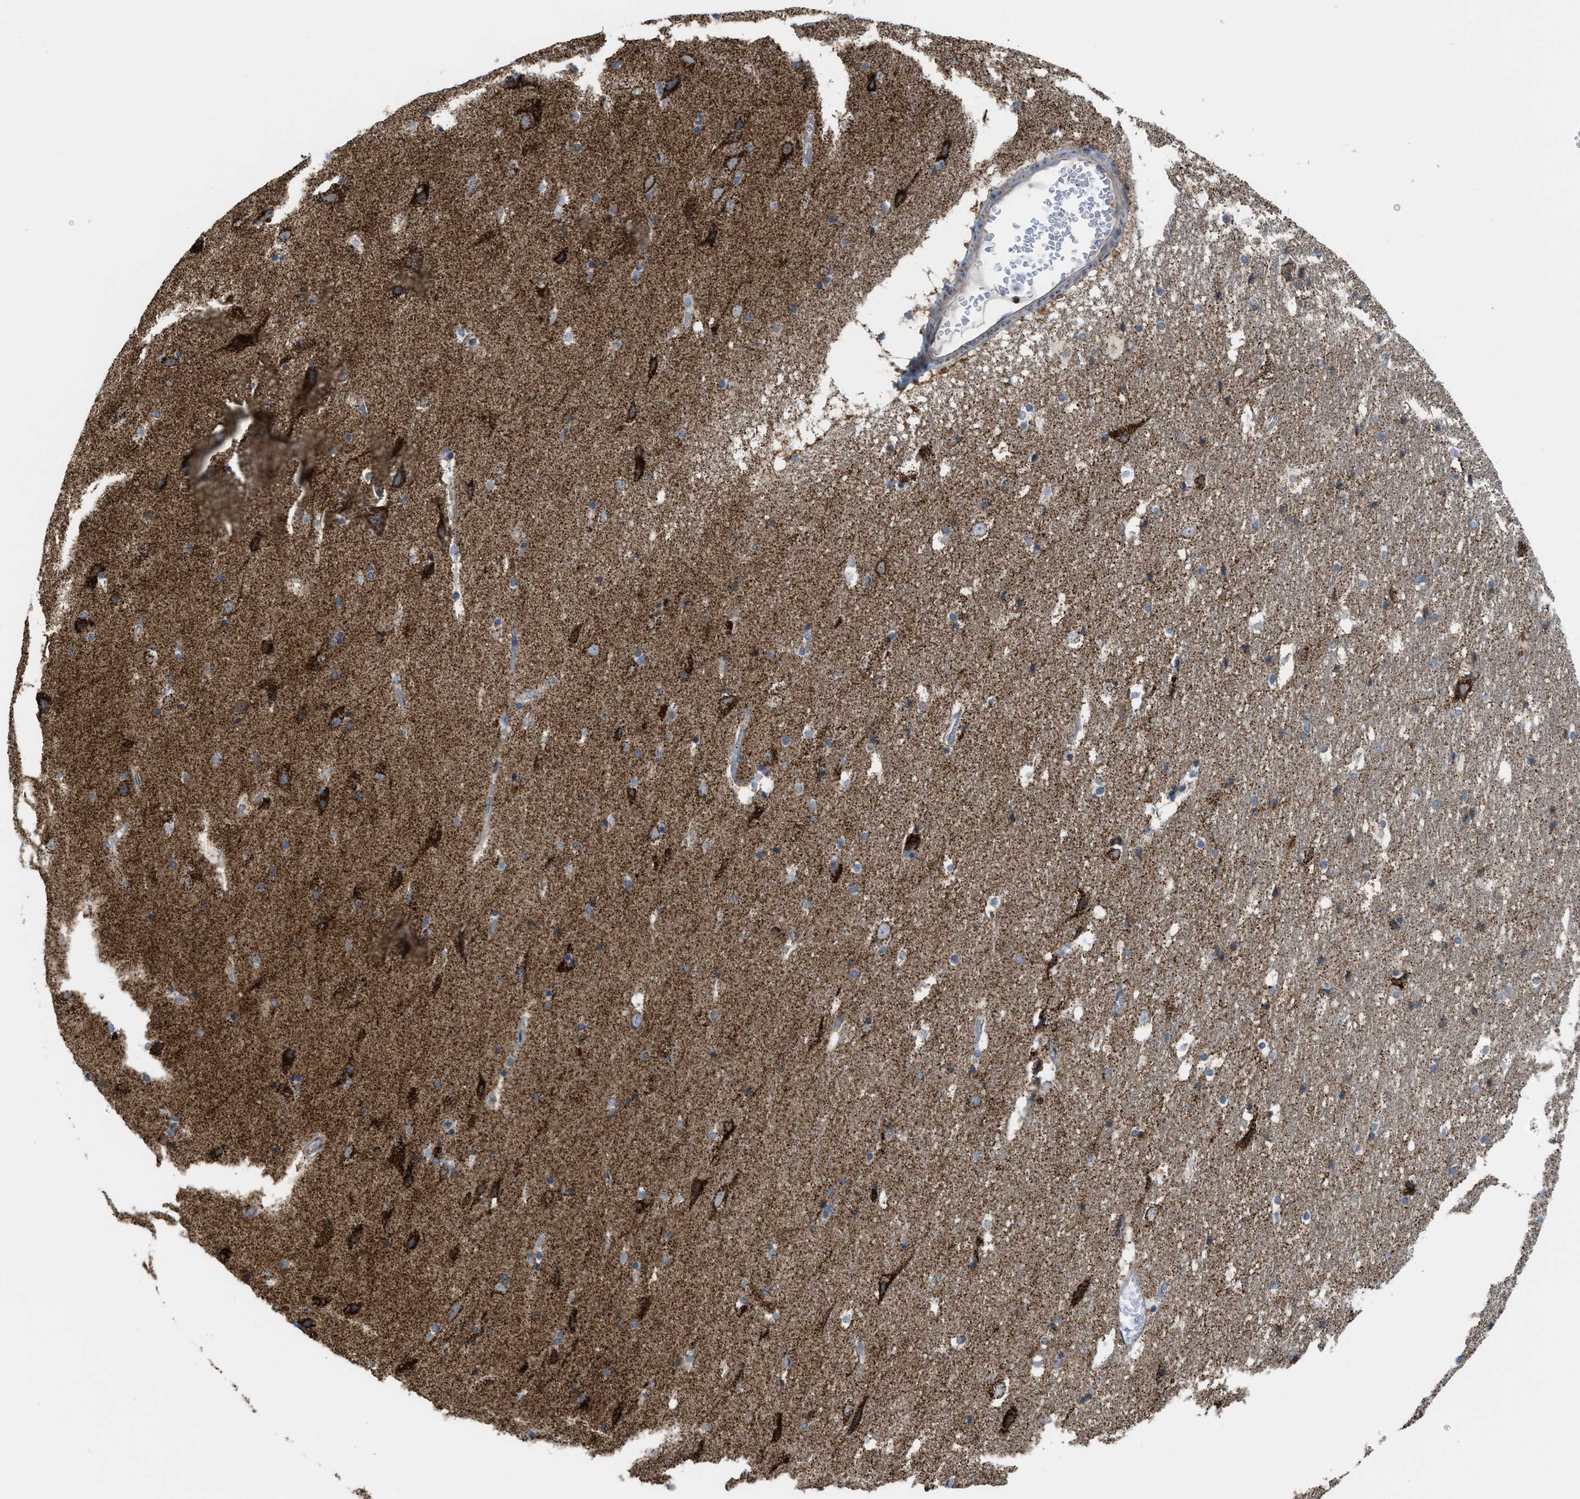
{"staining": {"intensity": "moderate", "quantity": "25%-75%", "location": "cytoplasmic/membranous"}, "tissue": "hippocampus", "cell_type": "Glial cells", "image_type": "normal", "snomed": [{"axis": "morphology", "description": "Normal tissue, NOS"}, {"axis": "topography", "description": "Hippocampus"}], "caption": "A medium amount of moderate cytoplasmic/membranous positivity is appreciated in approximately 25%-75% of glial cells in benign hippocampus.", "gene": "PDCL", "patient": {"sex": "male", "age": 45}}